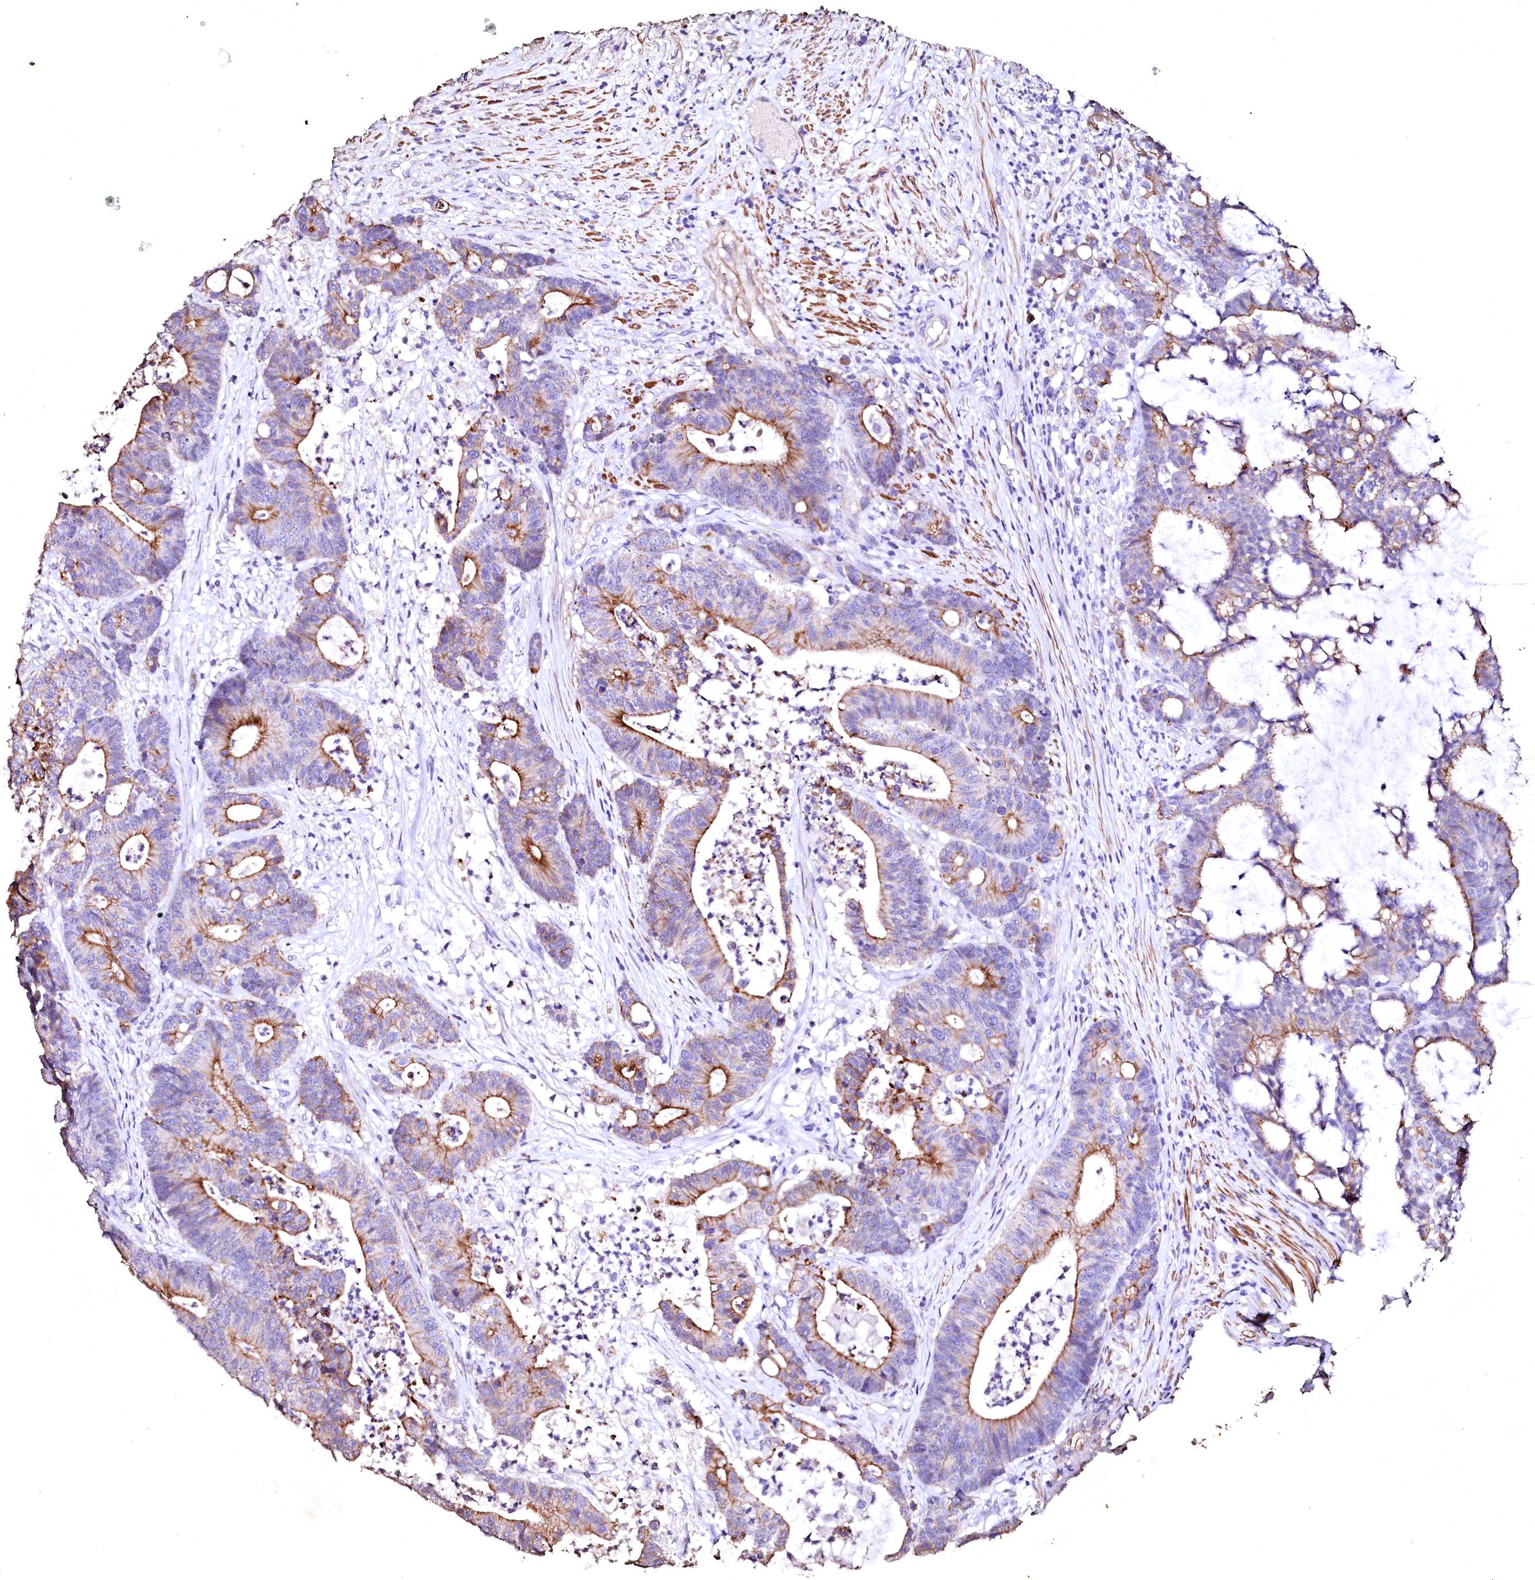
{"staining": {"intensity": "moderate", "quantity": "25%-75%", "location": "cytoplasmic/membranous"}, "tissue": "colorectal cancer", "cell_type": "Tumor cells", "image_type": "cancer", "snomed": [{"axis": "morphology", "description": "Adenocarcinoma, NOS"}, {"axis": "topography", "description": "Colon"}], "caption": "An immunohistochemistry (IHC) photomicrograph of tumor tissue is shown. Protein staining in brown shows moderate cytoplasmic/membranous positivity in colorectal cancer within tumor cells.", "gene": "VPS36", "patient": {"sex": "female", "age": 84}}